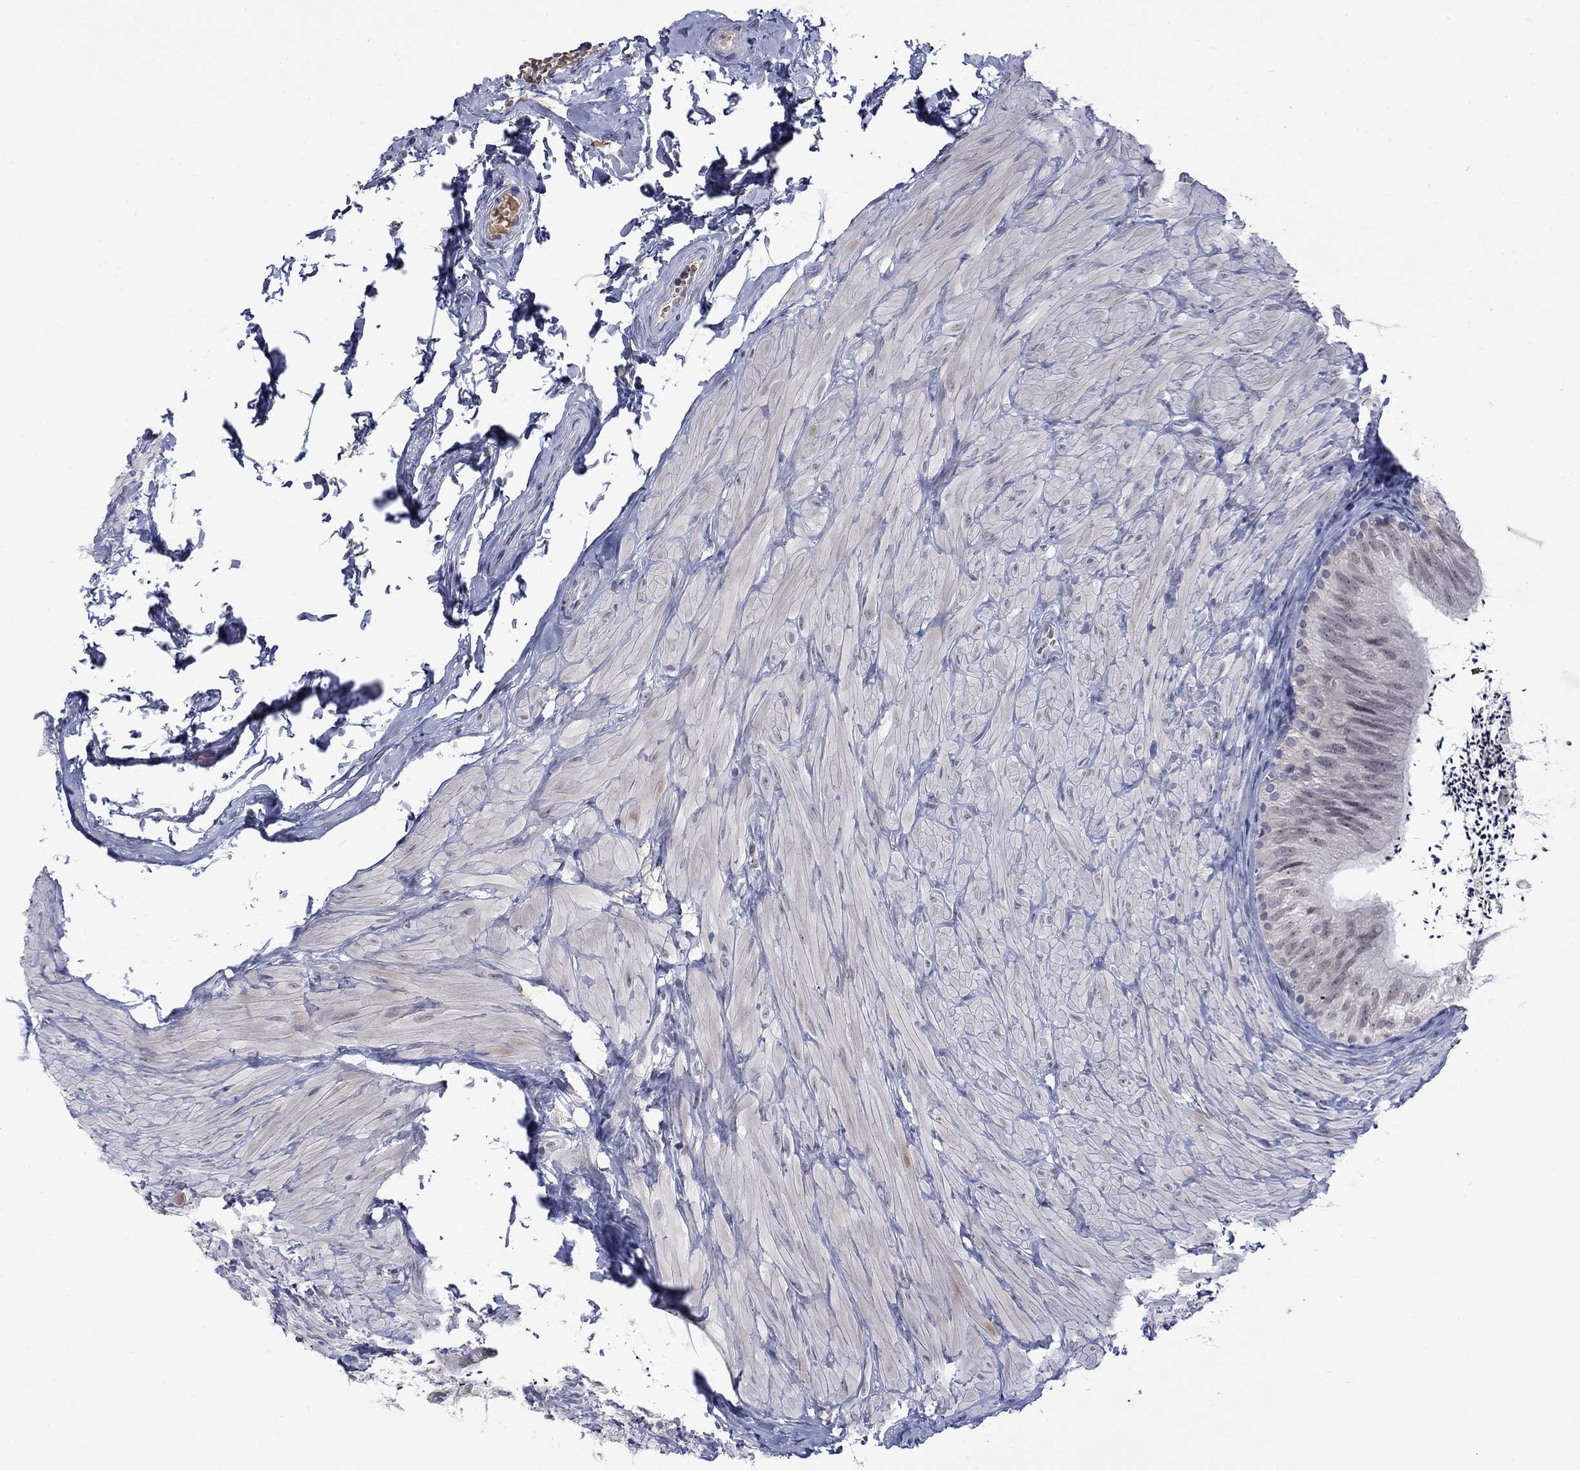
{"staining": {"intensity": "negative", "quantity": "none", "location": "none"}, "tissue": "epididymis", "cell_type": "Glandular cells", "image_type": "normal", "snomed": [{"axis": "morphology", "description": "Normal tissue, NOS"}, {"axis": "topography", "description": "Epididymis"}], "caption": "IHC of unremarkable human epididymis exhibits no expression in glandular cells. (Stains: DAB IHC with hematoxylin counter stain, Microscopy: brightfield microscopy at high magnification).", "gene": "NSMF", "patient": {"sex": "male", "age": 32}}